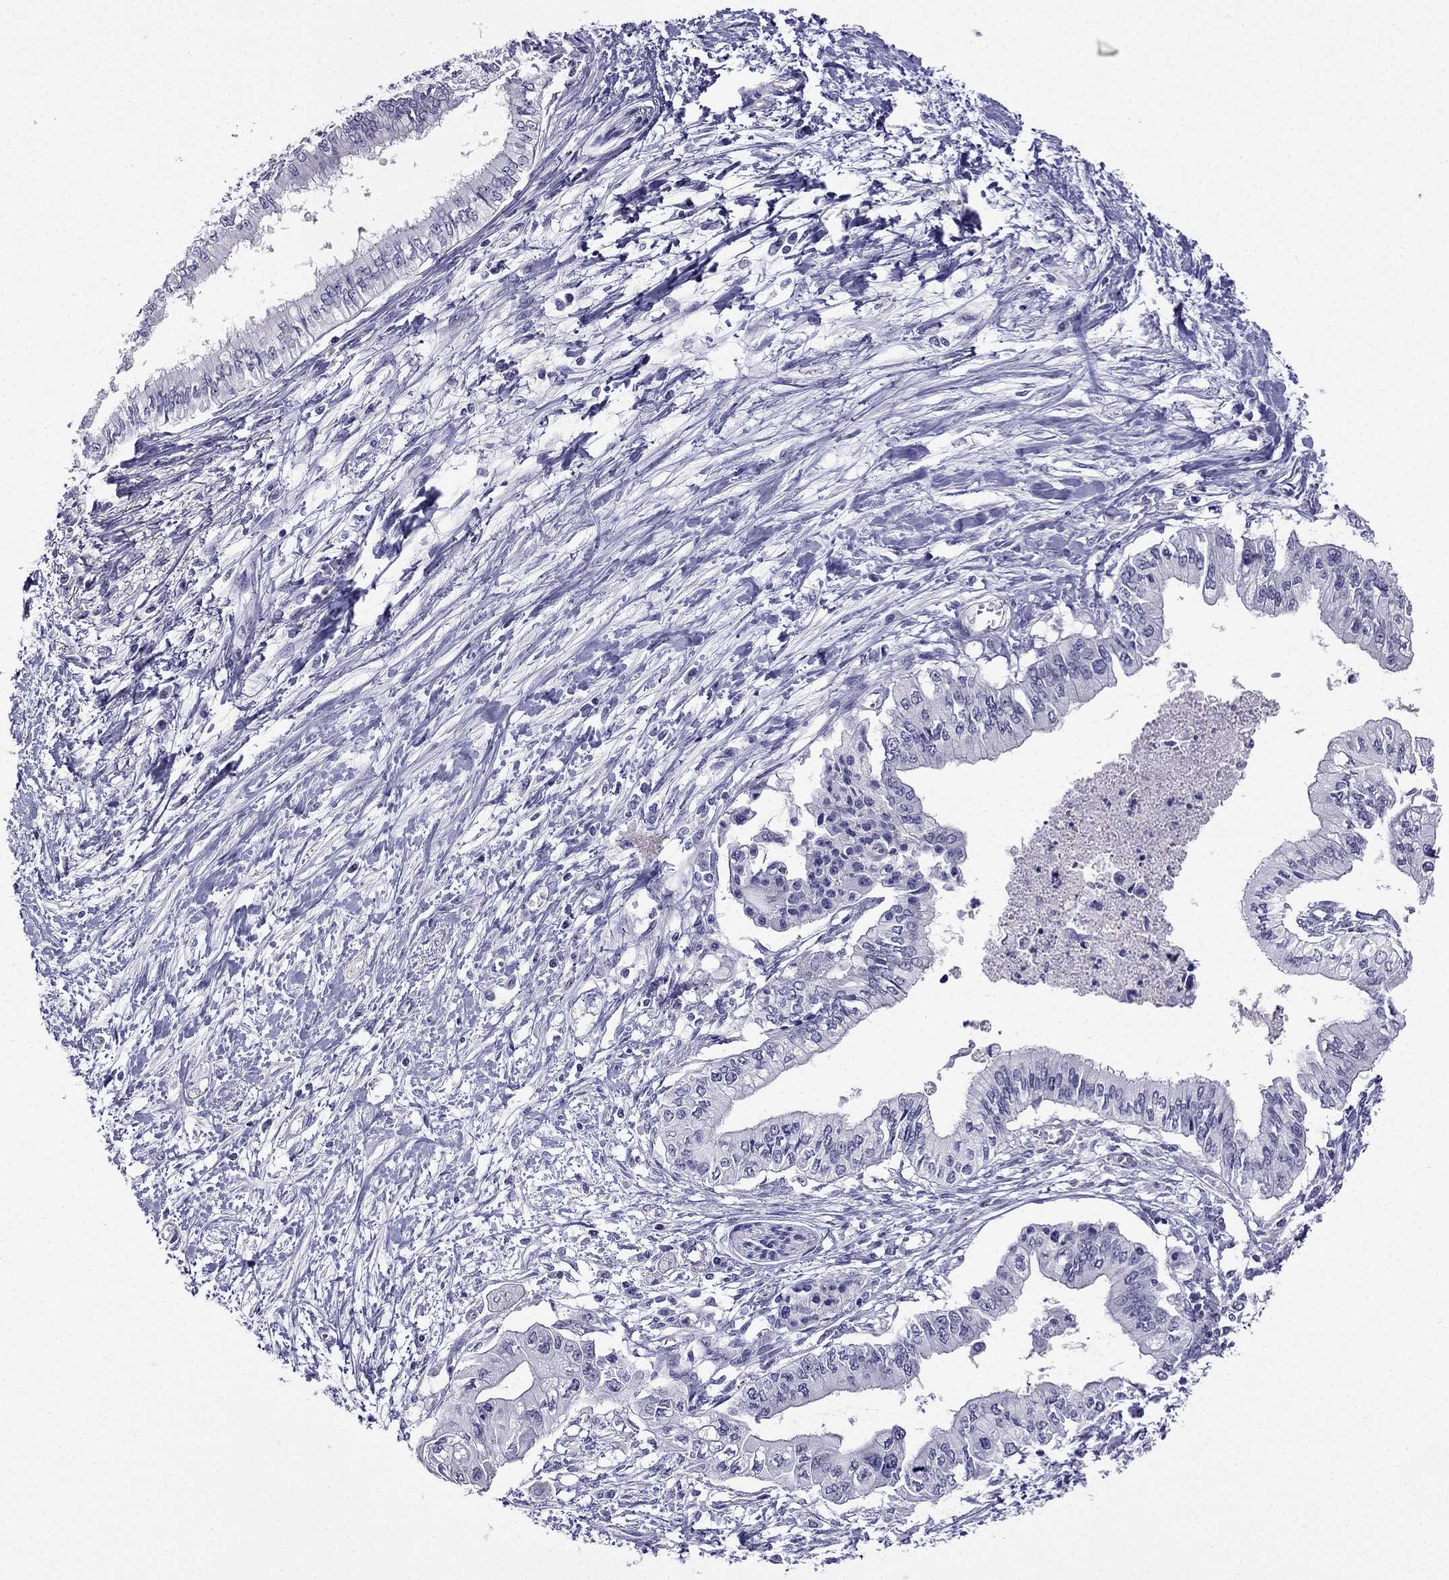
{"staining": {"intensity": "negative", "quantity": "none", "location": "none"}, "tissue": "pancreatic cancer", "cell_type": "Tumor cells", "image_type": "cancer", "snomed": [{"axis": "morphology", "description": "Adenocarcinoma, NOS"}, {"axis": "topography", "description": "Pancreas"}], "caption": "This is an immunohistochemistry image of pancreatic adenocarcinoma. There is no positivity in tumor cells.", "gene": "KCNJ10", "patient": {"sex": "female", "age": 61}}